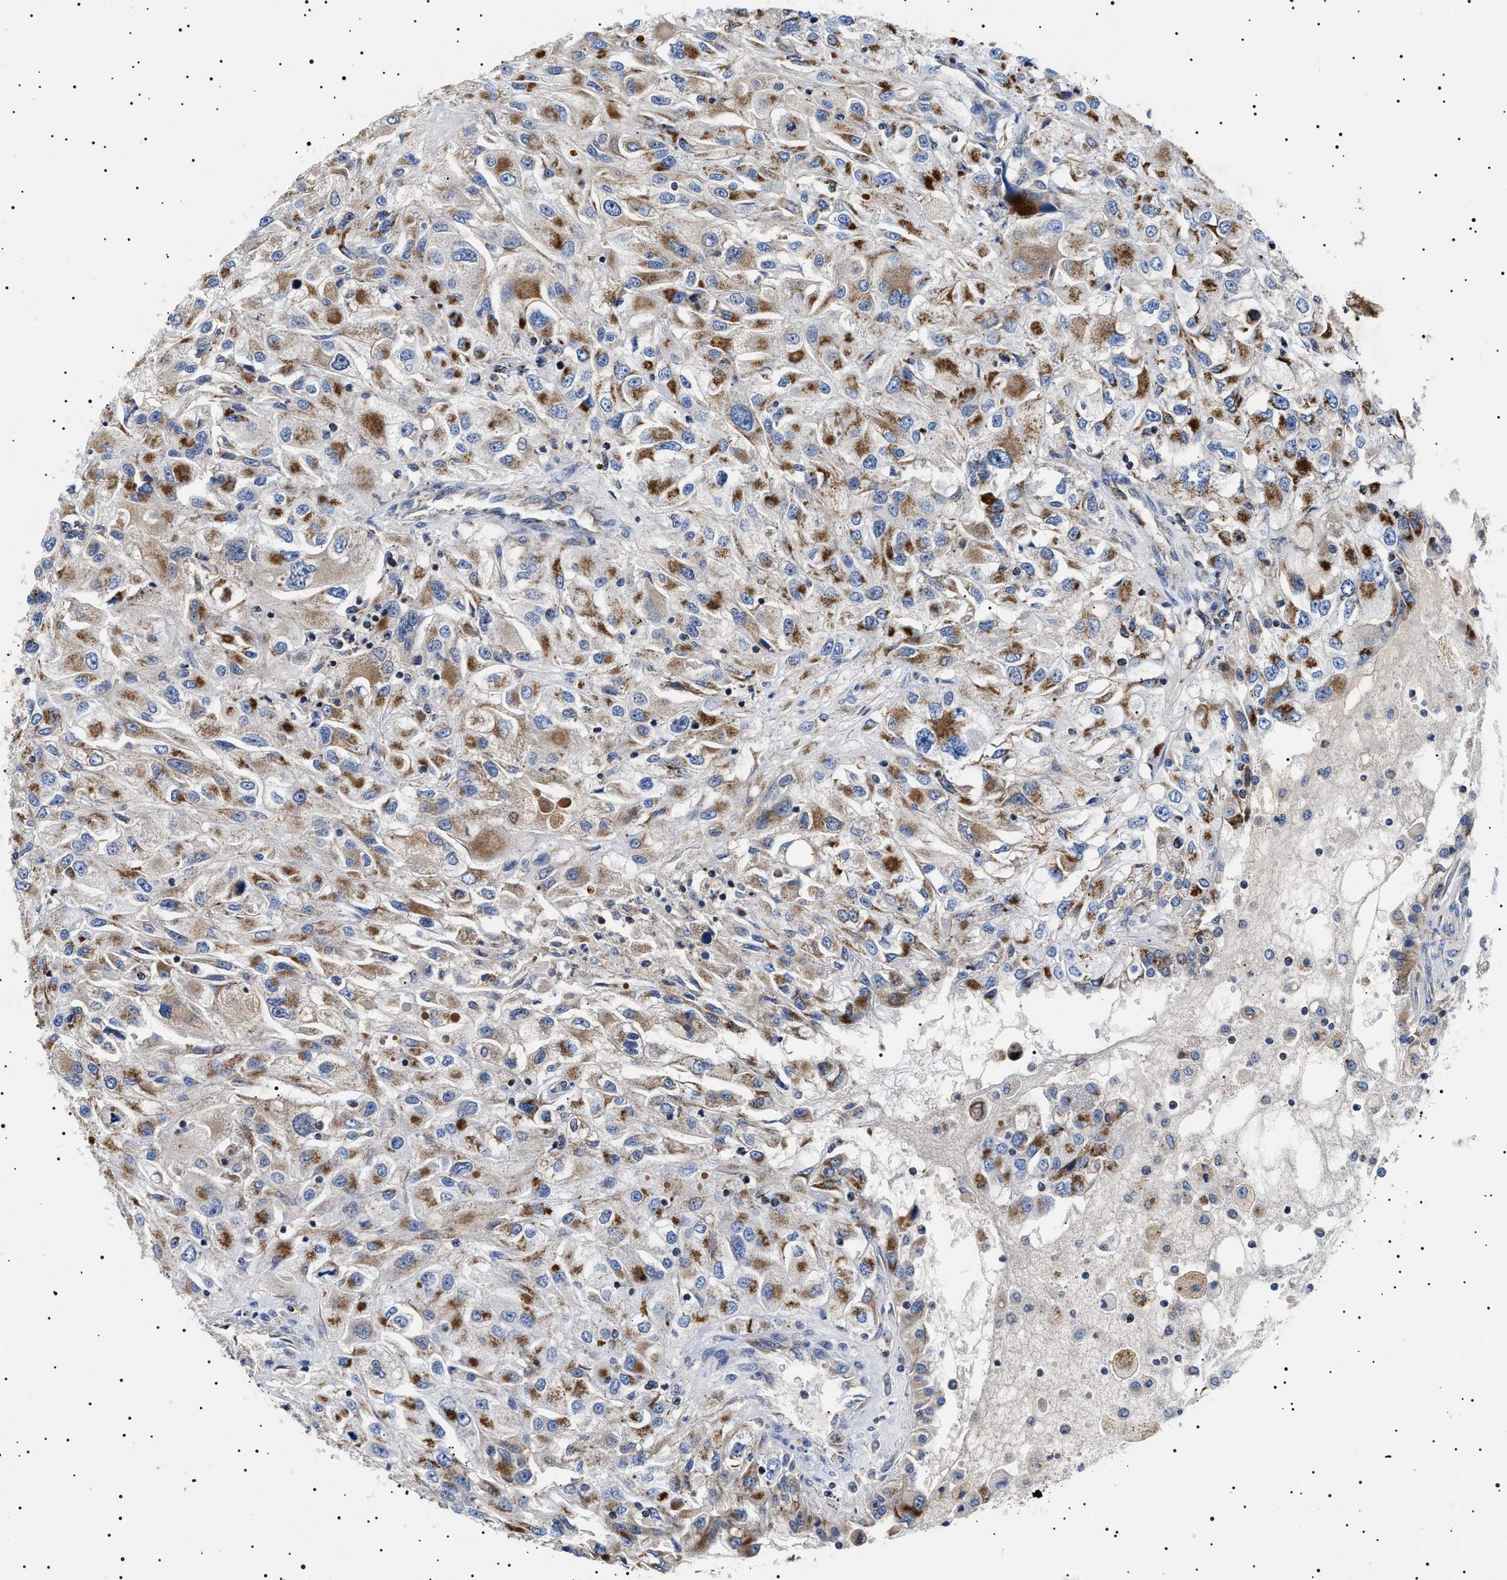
{"staining": {"intensity": "moderate", "quantity": ">75%", "location": "cytoplasmic/membranous"}, "tissue": "renal cancer", "cell_type": "Tumor cells", "image_type": "cancer", "snomed": [{"axis": "morphology", "description": "Adenocarcinoma, NOS"}, {"axis": "topography", "description": "Kidney"}], "caption": "A high-resolution micrograph shows immunohistochemistry staining of renal cancer, which exhibits moderate cytoplasmic/membranous positivity in about >75% of tumor cells.", "gene": "CHRDL2", "patient": {"sex": "female", "age": 52}}